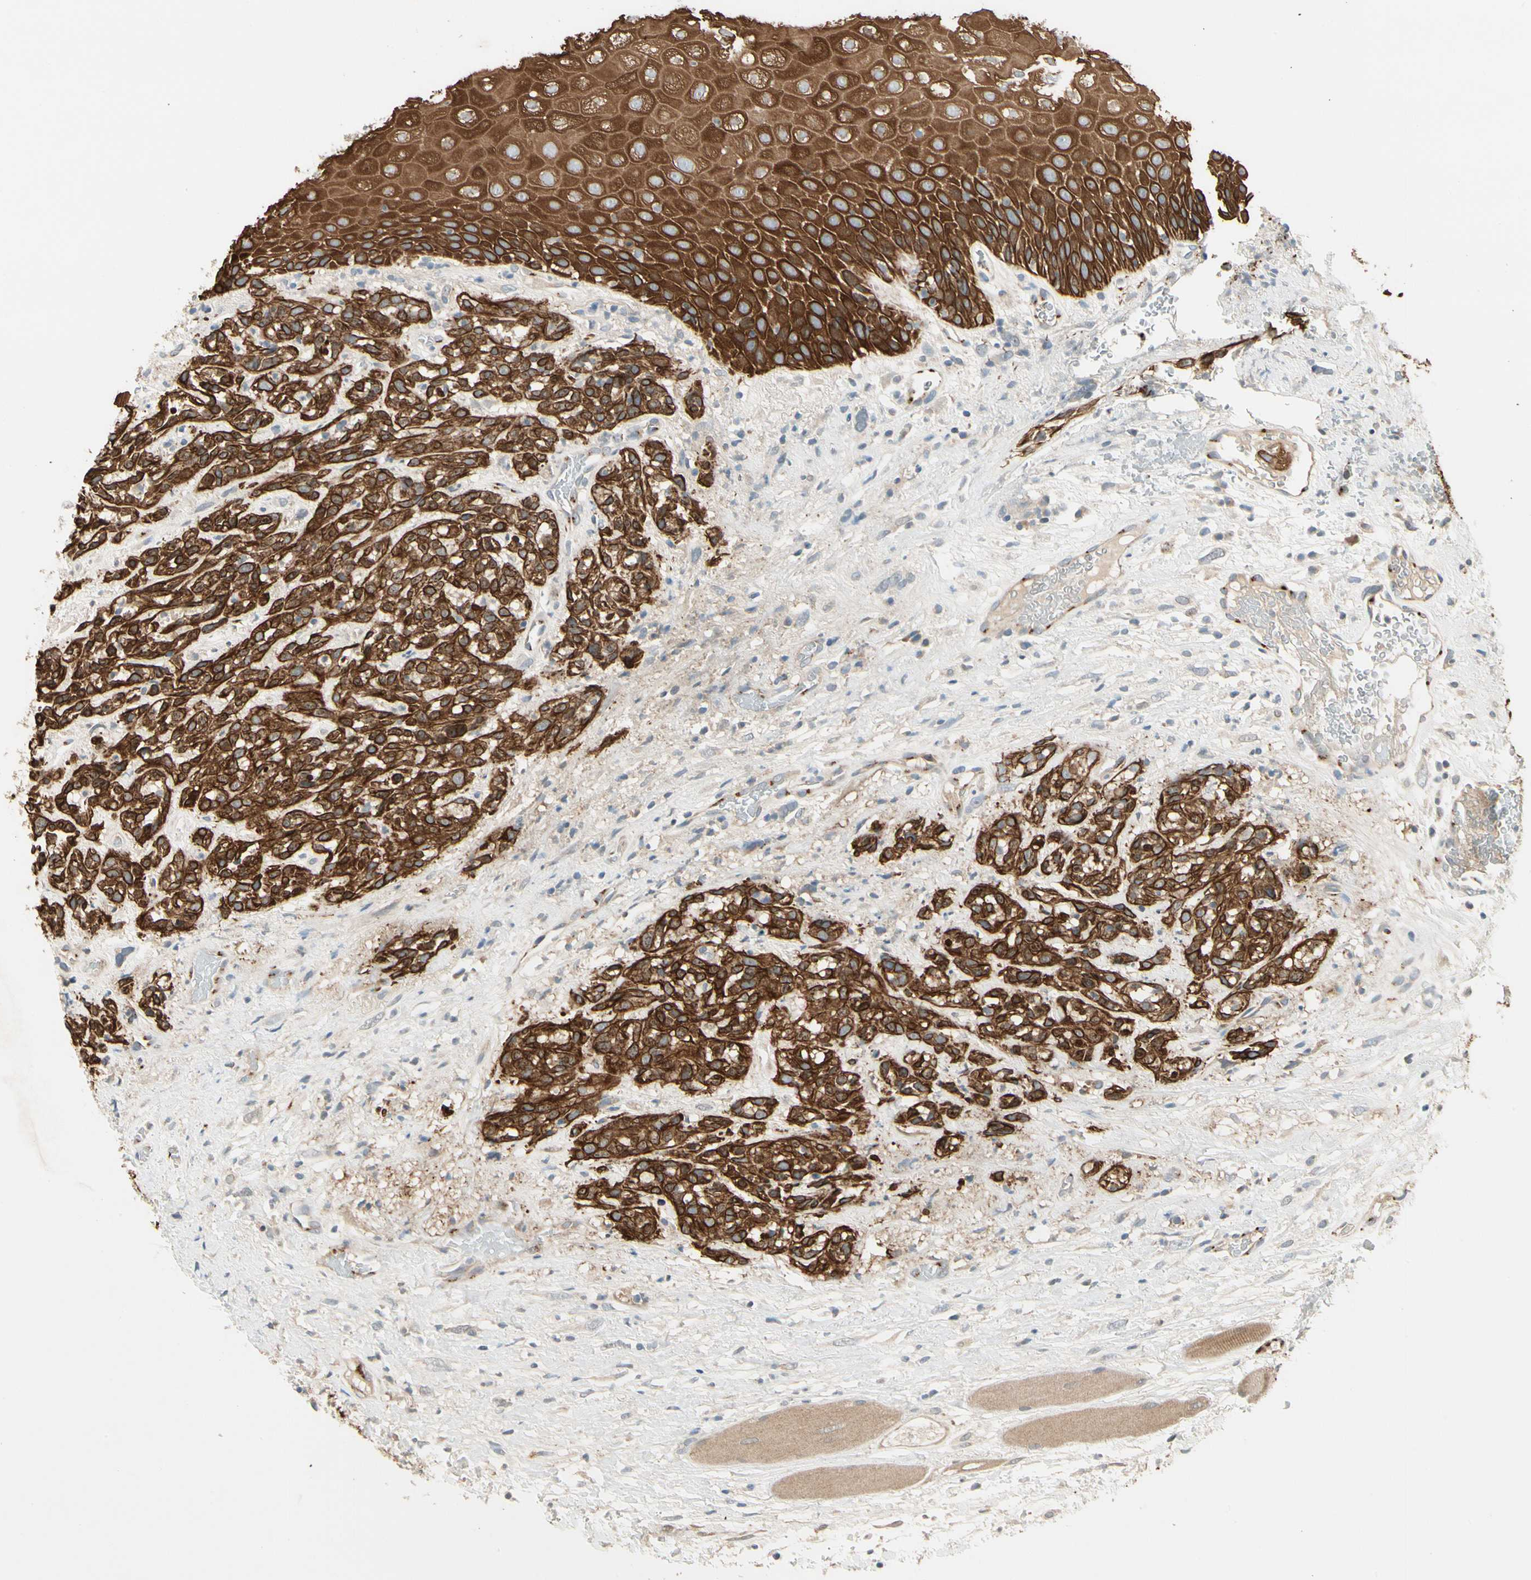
{"staining": {"intensity": "strong", "quantity": ">75%", "location": "cytoplasmic/membranous"}, "tissue": "head and neck cancer", "cell_type": "Tumor cells", "image_type": "cancer", "snomed": [{"axis": "morphology", "description": "Normal tissue, NOS"}, {"axis": "morphology", "description": "Squamous cell carcinoma, NOS"}, {"axis": "topography", "description": "Cartilage tissue"}, {"axis": "topography", "description": "Head-Neck"}], "caption": "About >75% of tumor cells in head and neck squamous cell carcinoma show strong cytoplasmic/membranous protein expression as visualized by brown immunohistochemical staining.", "gene": "MANSC1", "patient": {"sex": "male", "age": 62}}